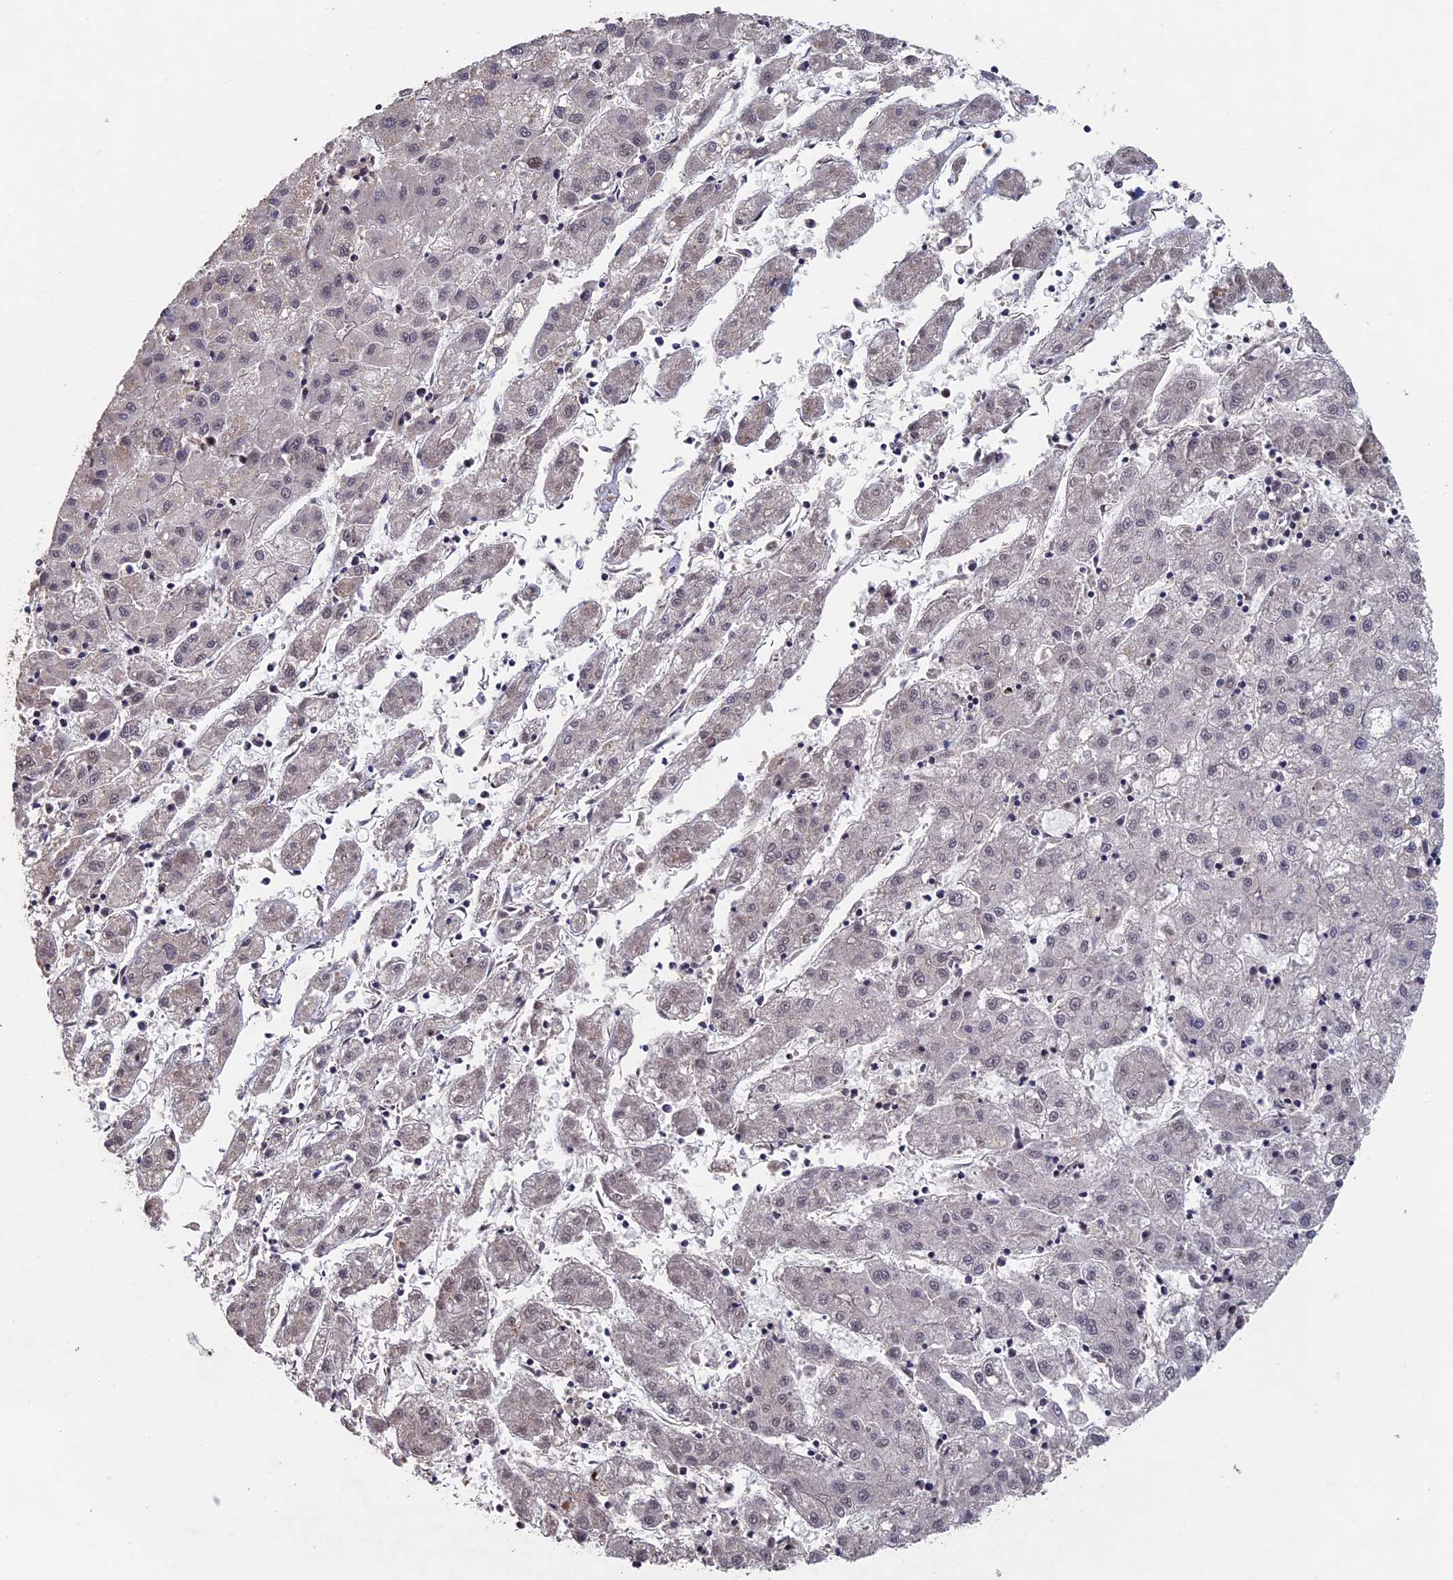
{"staining": {"intensity": "weak", "quantity": "25%-75%", "location": "nuclear"}, "tissue": "liver cancer", "cell_type": "Tumor cells", "image_type": "cancer", "snomed": [{"axis": "morphology", "description": "Carcinoma, Hepatocellular, NOS"}, {"axis": "topography", "description": "Liver"}], "caption": "Immunohistochemistry (IHC) micrograph of neoplastic tissue: liver hepatocellular carcinoma stained using IHC shows low levels of weak protein expression localized specifically in the nuclear of tumor cells, appearing as a nuclear brown color.", "gene": "KIAA1328", "patient": {"sex": "male", "age": 72}}